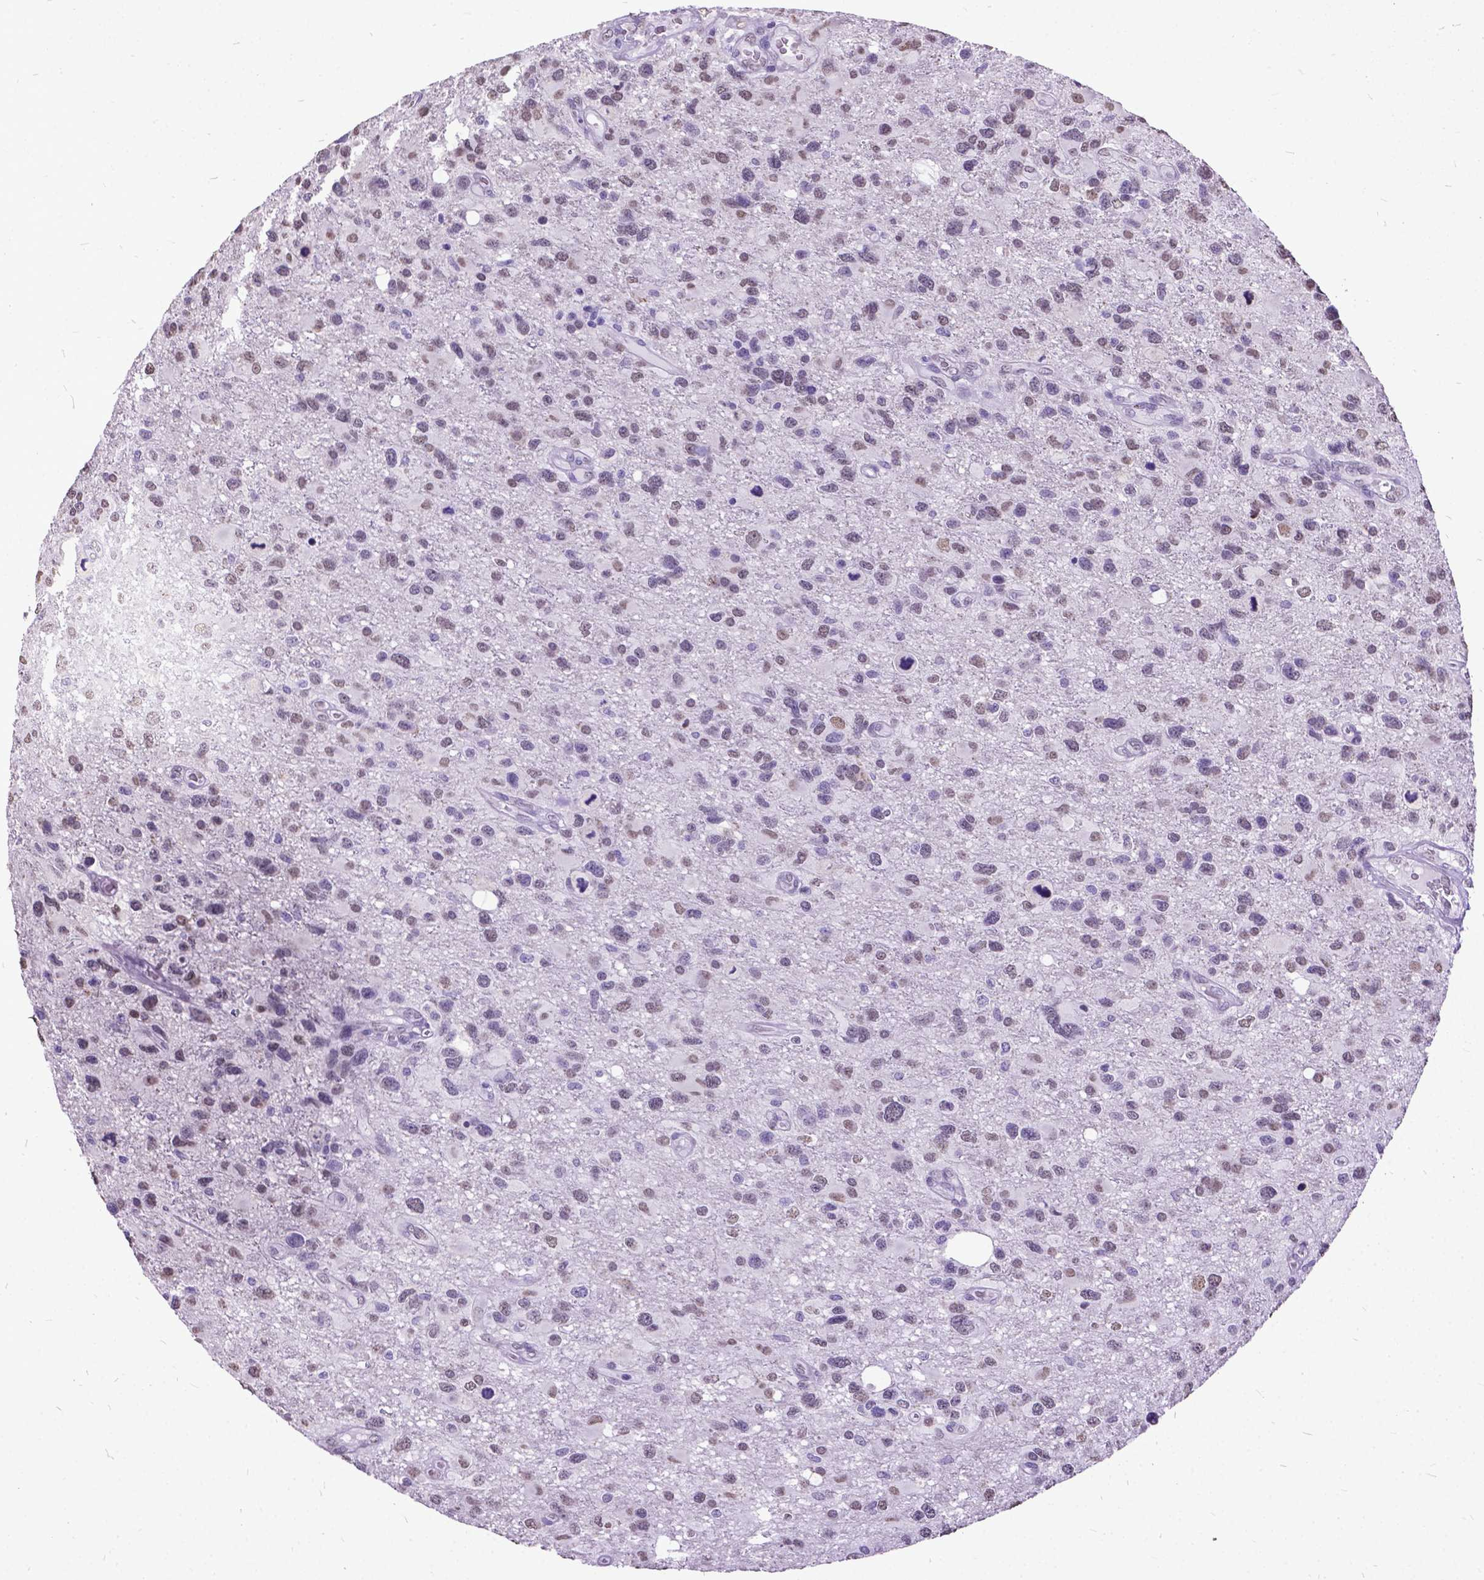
{"staining": {"intensity": "weak", "quantity": "25%-75%", "location": "nuclear"}, "tissue": "glioma", "cell_type": "Tumor cells", "image_type": "cancer", "snomed": [{"axis": "morphology", "description": "Glioma, malignant, NOS"}, {"axis": "morphology", "description": "Glioma, malignant, High grade"}, {"axis": "topography", "description": "Brain"}], "caption": "Glioma was stained to show a protein in brown. There is low levels of weak nuclear staining in approximately 25%-75% of tumor cells. (Stains: DAB (3,3'-diaminobenzidine) in brown, nuclei in blue, Microscopy: brightfield microscopy at high magnification).", "gene": "MARCHF10", "patient": {"sex": "female", "age": 71}}